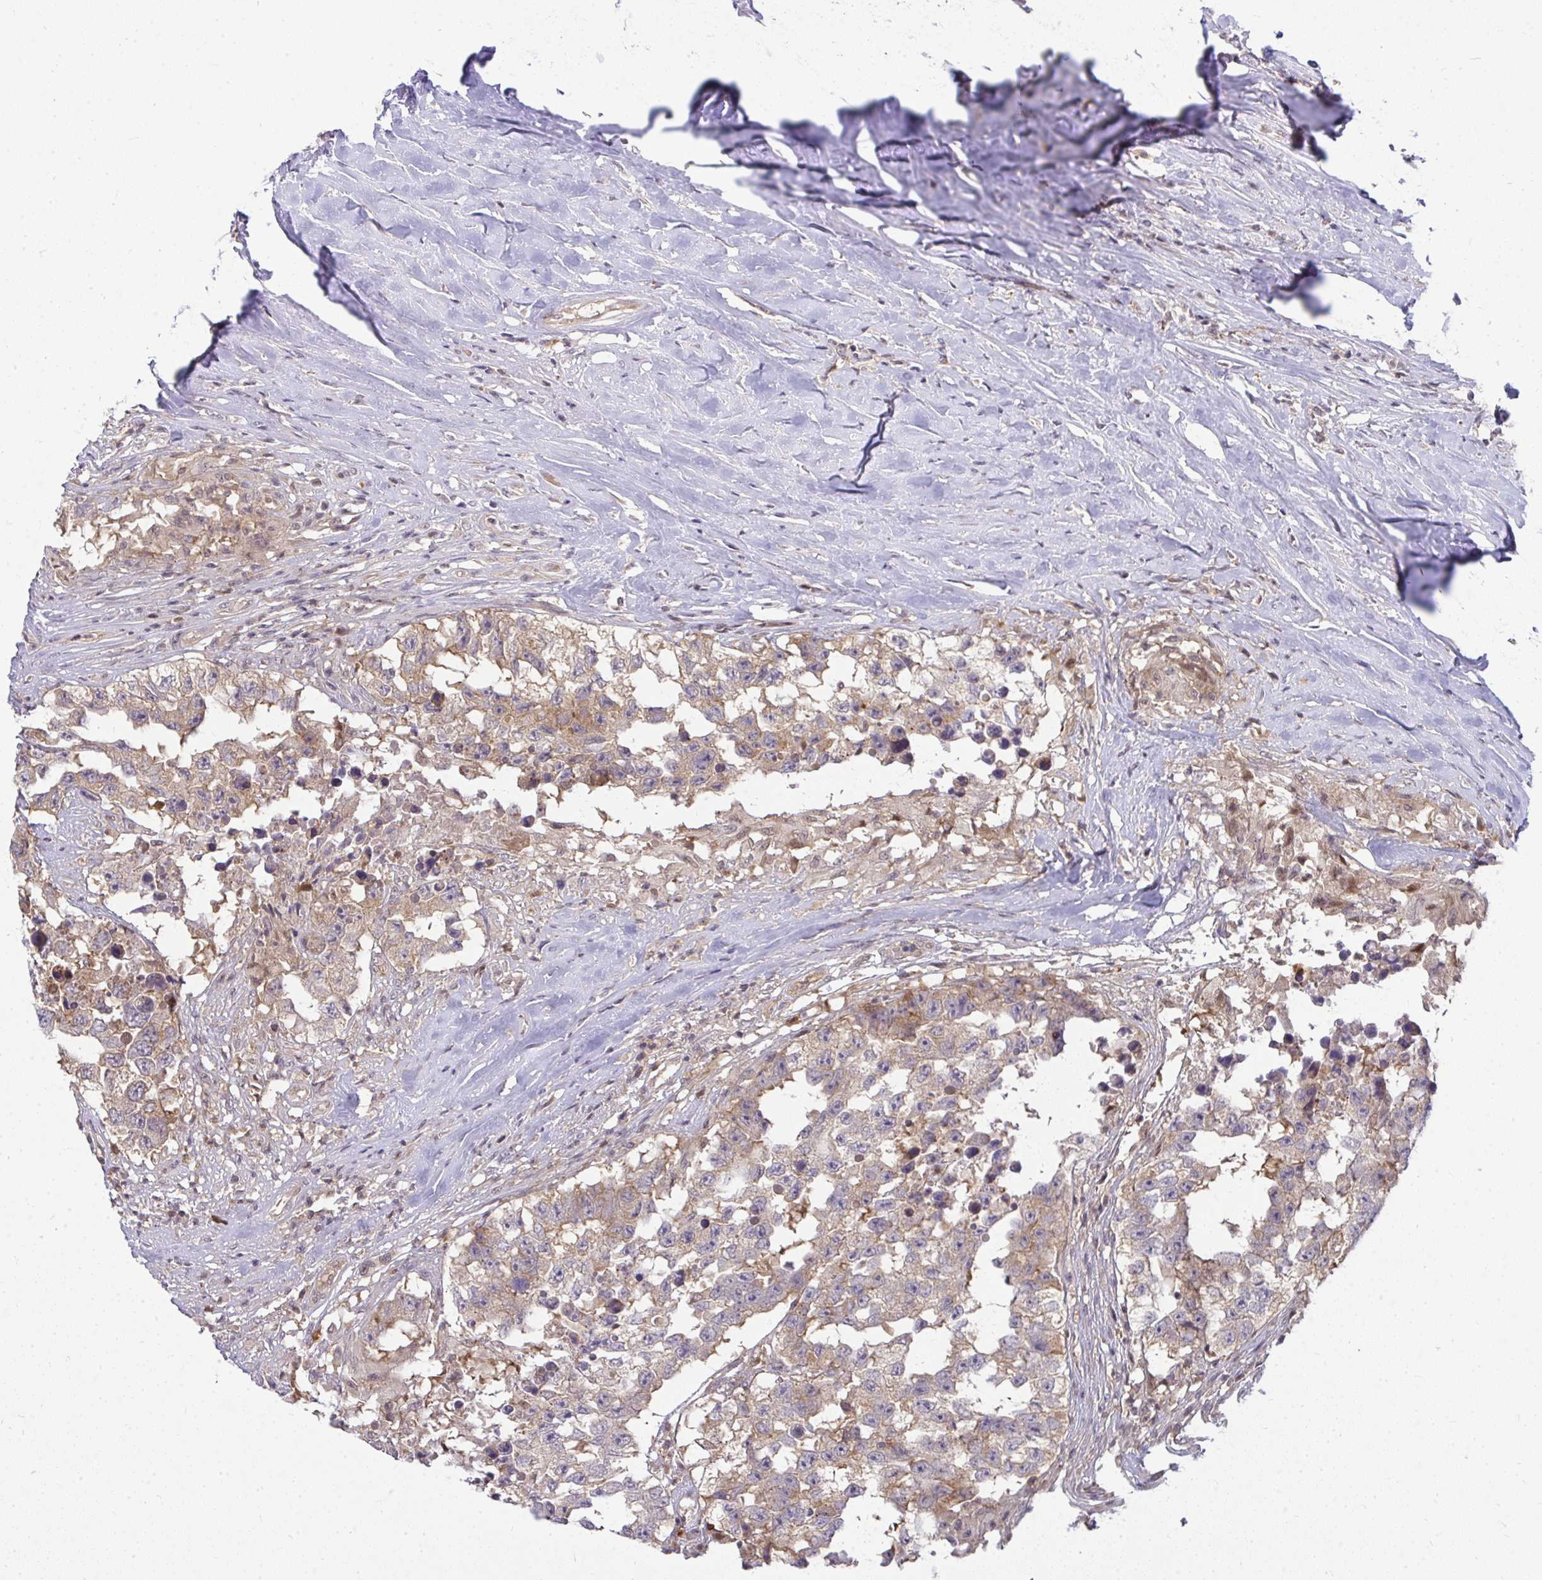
{"staining": {"intensity": "weak", "quantity": ">75%", "location": "cytoplasmic/membranous"}, "tissue": "testis cancer", "cell_type": "Tumor cells", "image_type": "cancer", "snomed": [{"axis": "morphology", "description": "Carcinoma, Embryonal, NOS"}, {"axis": "topography", "description": "Testis"}], "caption": "Tumor cells show weak cytoplasmic/membranous expression in about >75% of cells in testis cancer.", "gene": "HDHD2", "patient": {"sex": "male", "age": 83}}